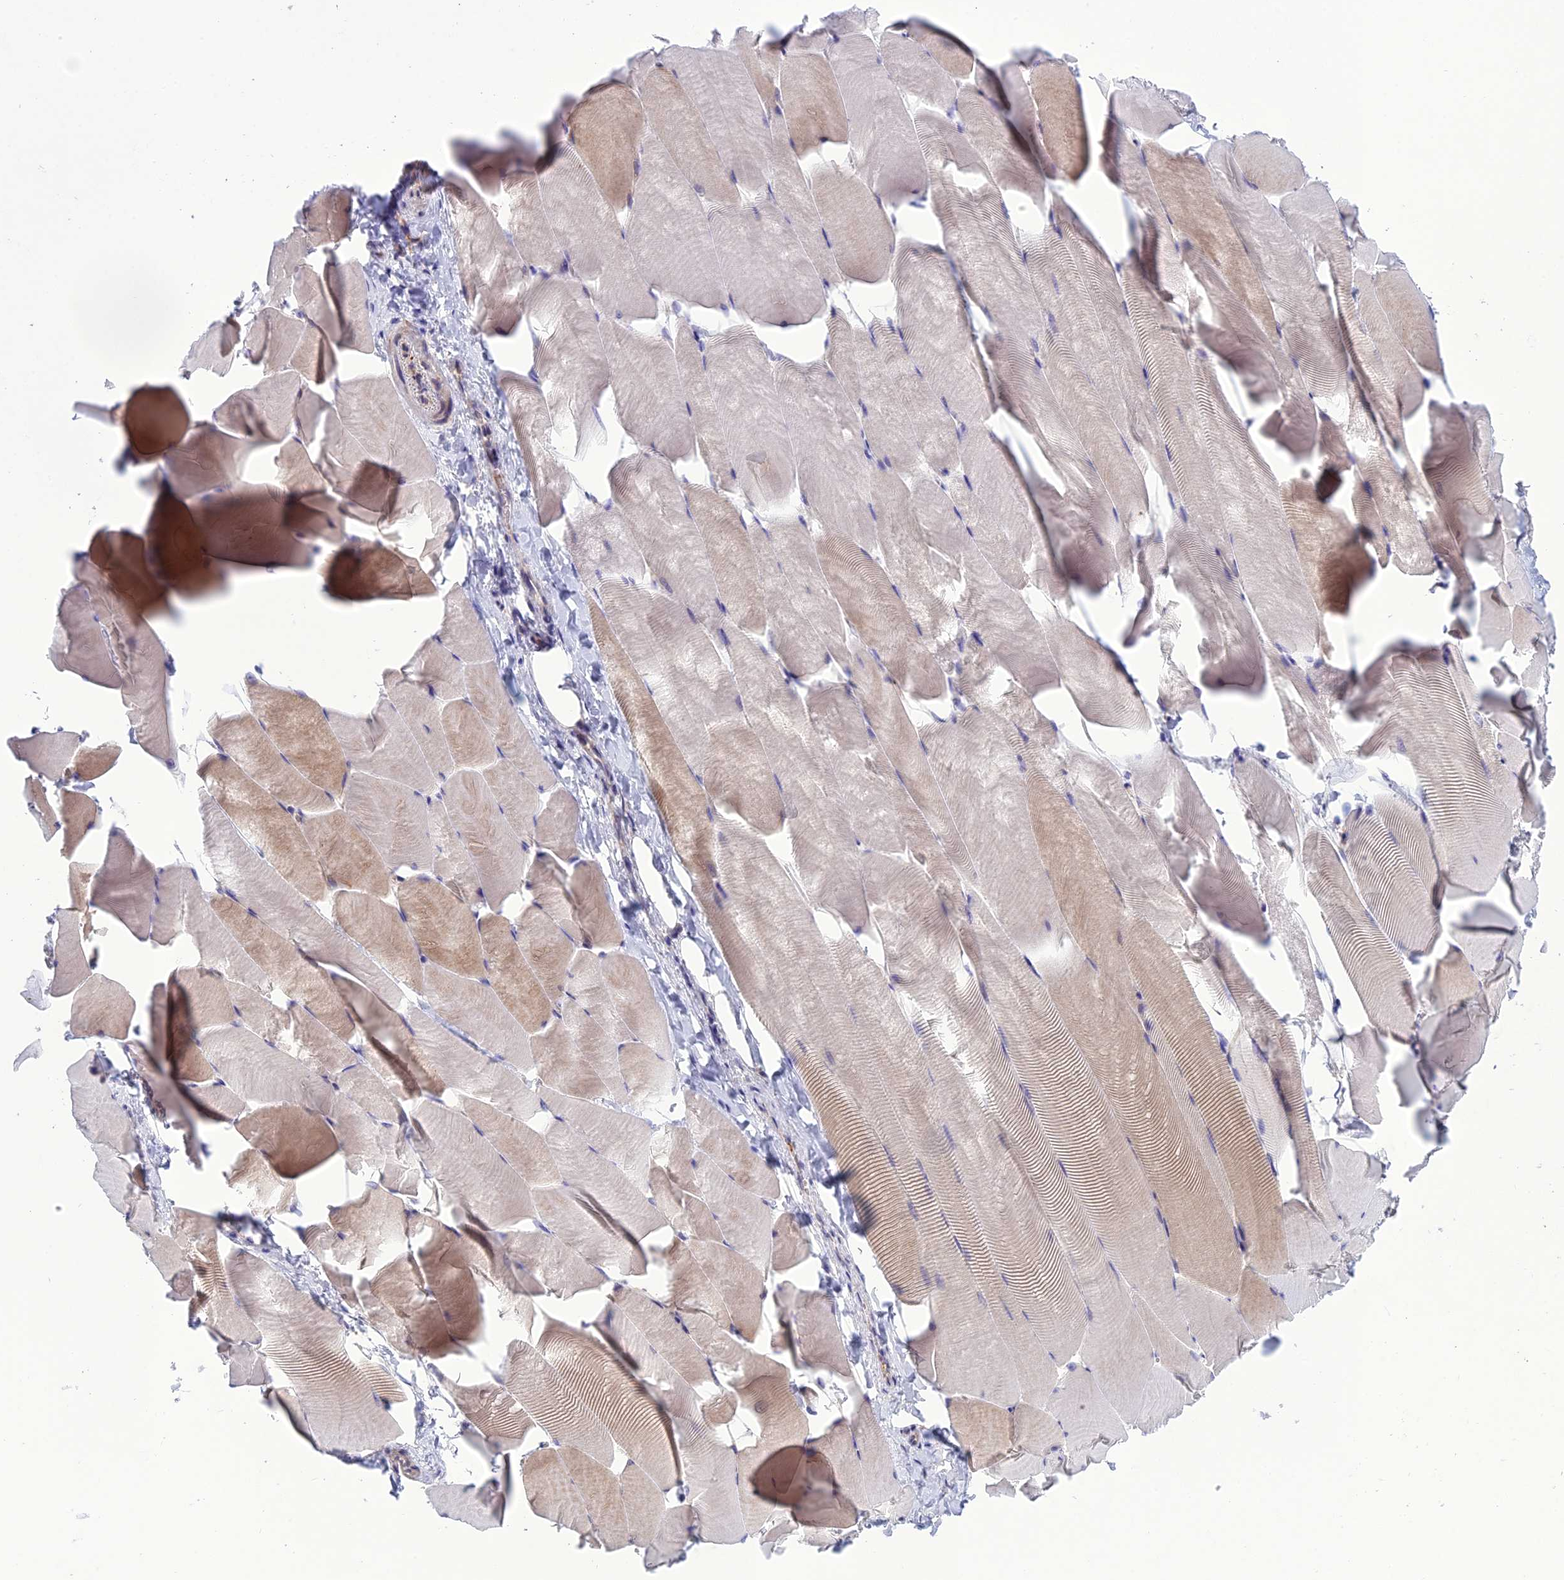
{"staining": {"intensity": "weak", "quantity": "<25%", "location": "cytoplasmic/membranous"}, "tissue": "skeletal muscle", "cell_type": "Myocytes", "image_type": "normal", "snomed": [{"axis": "morphology", "description": "Normal tissue, NOS"}, {"axis": "topography", "description": "Skeletal muscle"}], "caption": "DAB (3,3'-diaminobenzidine) immunohistochemical staining of benign skeletal muscle exhibits no significant positivity in myocytes.", "gene": "GDF6", "patient": {"sex": "male", "age": 25}}